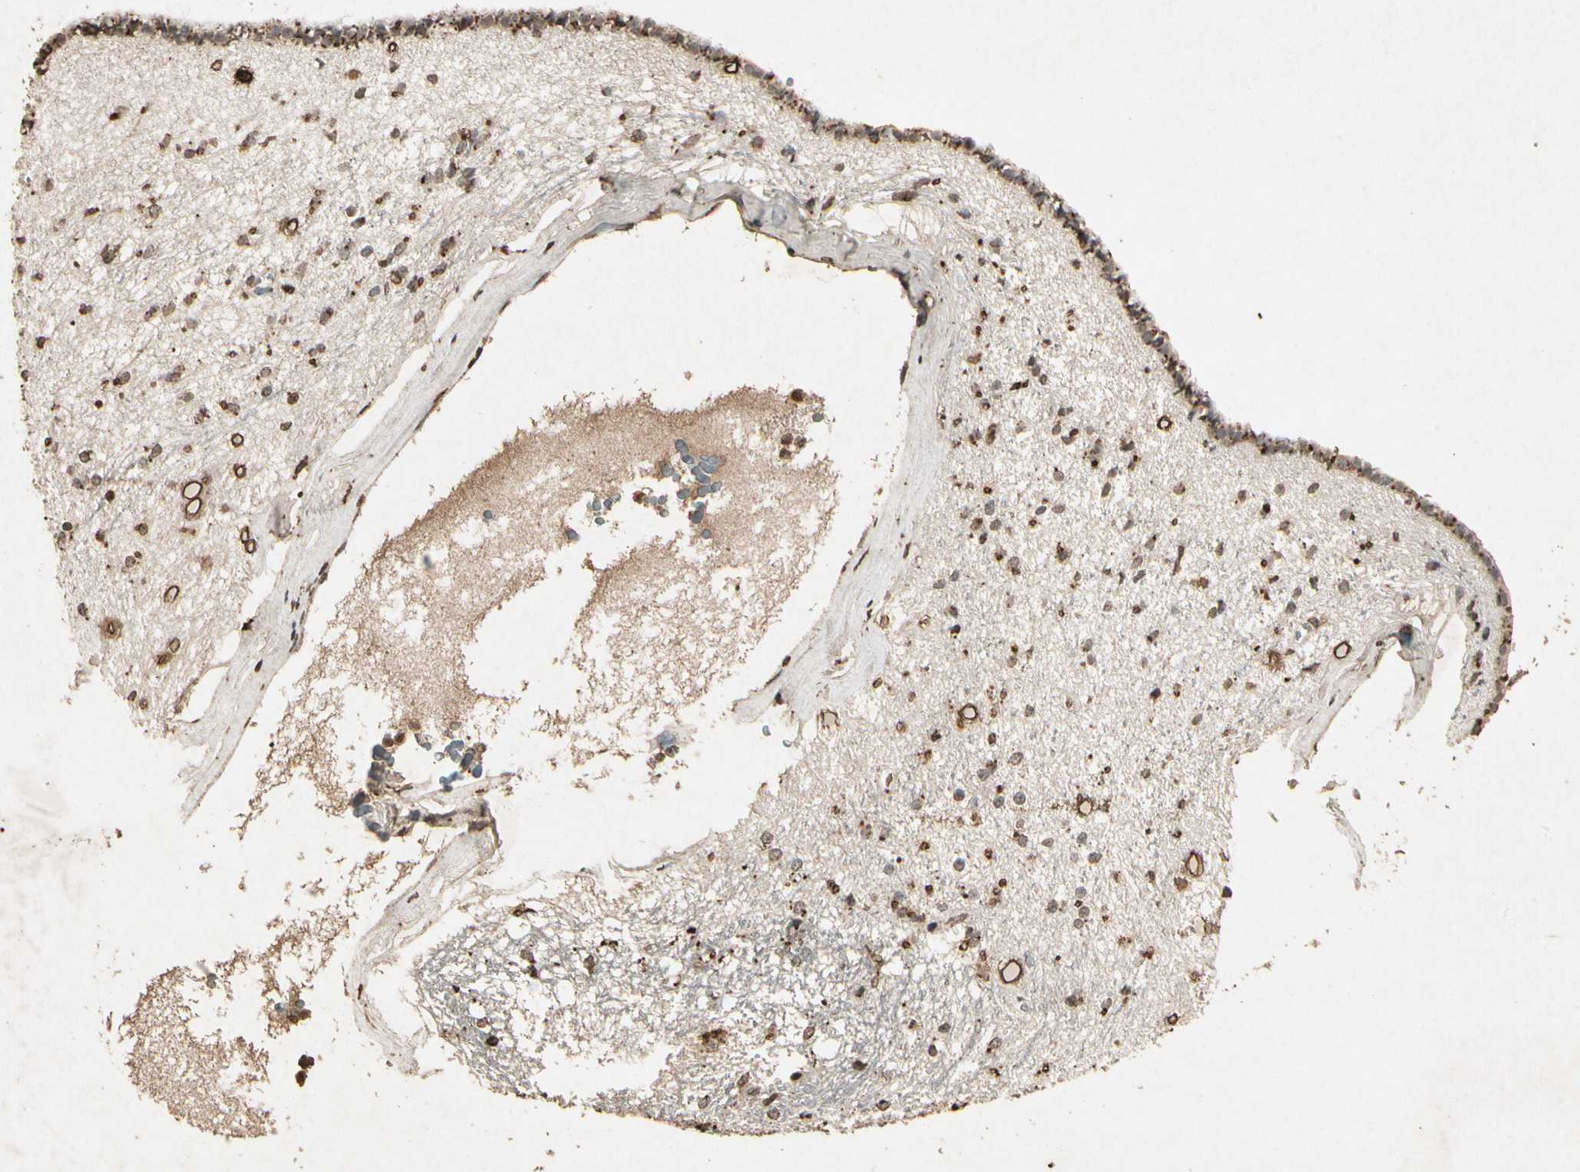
{"staining": {"intensity": "moderate", "quantity": "25%-75%", "location": "cytoplasmic/membranous"}, "tissue": "hippocampus", "cell_type": "Glial cells", "image_type": "normal", "snomed": [{"axis": "morphology", "description": "Normal tissue, NOS"}, {"axis": "topography", "description": "Hippocampus"}], "caption": "Protein staining of benign hippocampus reveals moderate cytoplasmic/membranous staining in about 25%-75% of glial cells.", "gene": "GC", "patient": {"sex": "female", "age": 19}}